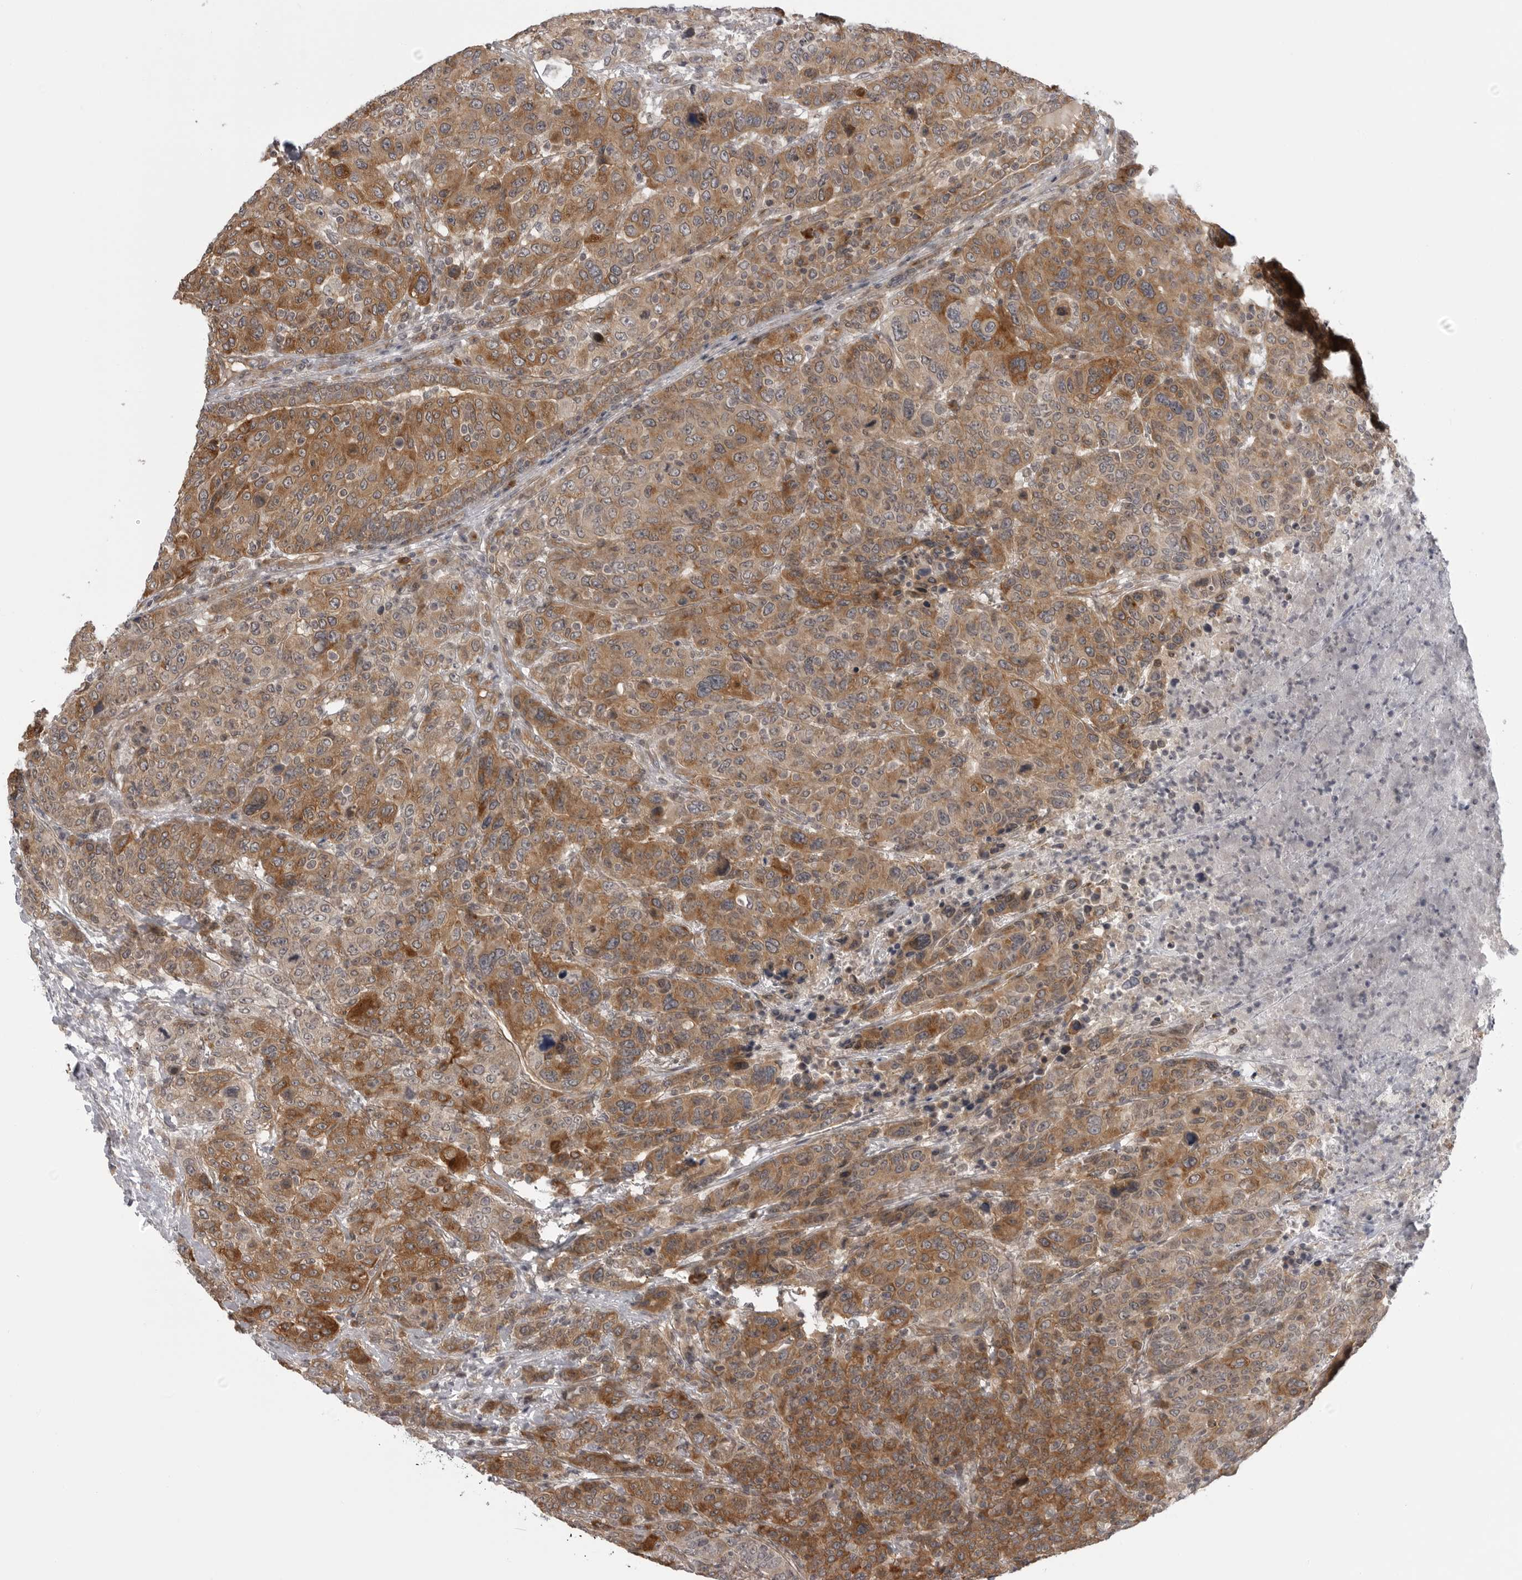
{"staining": {"intensity": "moderate", "quantity": ">75%", "location": "cytoplasmic/membranous"}, "tissue": "breast cancer", "cell_type": "Tumor cells", "image_type": "cancer", "snomed": [{"axis": "morphology", "description": "Duct carcinoma"}, {"axis": "topography", "description": "Breast"}], "caption": "A medium amount of moderate cytoplasmic/membranous staining is seen in approximately >75% of tumor cells in invasive ductal carcinoma (breast) tissue.", "gene": "LRRC45", "patient": {"sex": "female", "age": 37}}